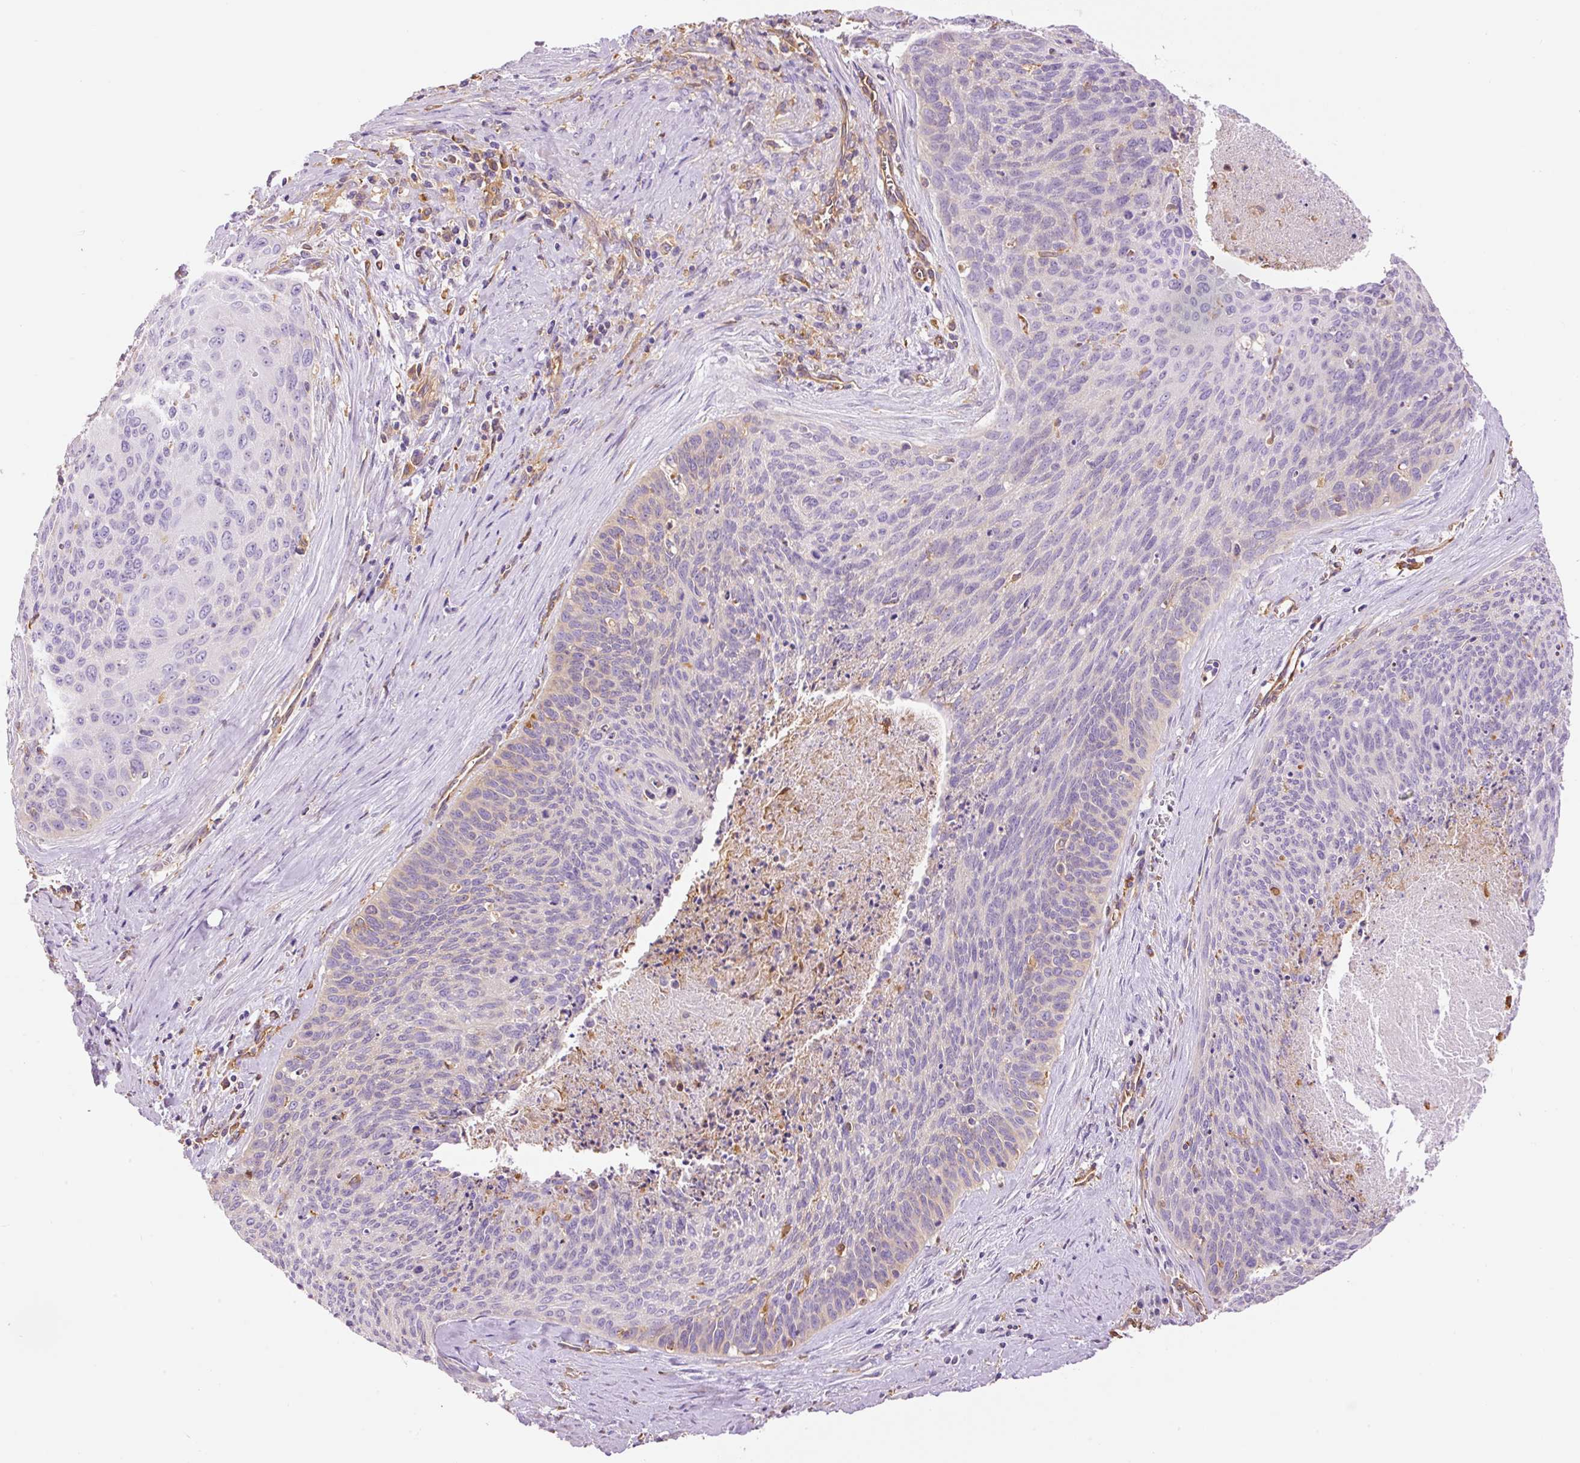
{"staining": {"intensity": "negative", "quantity": "none", "location": "none"}, "tissue": "cervical cancer", "cell_type": "Tumor cells", "image_type": "cancer", "snomed": [{"axis": "morphology", "description": "Squamous cell carcinoma, NOS"}, {"axis": "topography", "description": "Cervix"}], "caption": "A photomicrograph of human cervical cancer (squamous cell carcinoma) is negative for staining in tumor cells. Brightfield microscopy of immunohistochemistry (IHC) stained with DAB (3,3'-diaminobenzidine) (brown) and hematoxylin (blue), captured at high magnification.", "gene": "IL10RB", "patient": {"sex": "female", "age": 55}}